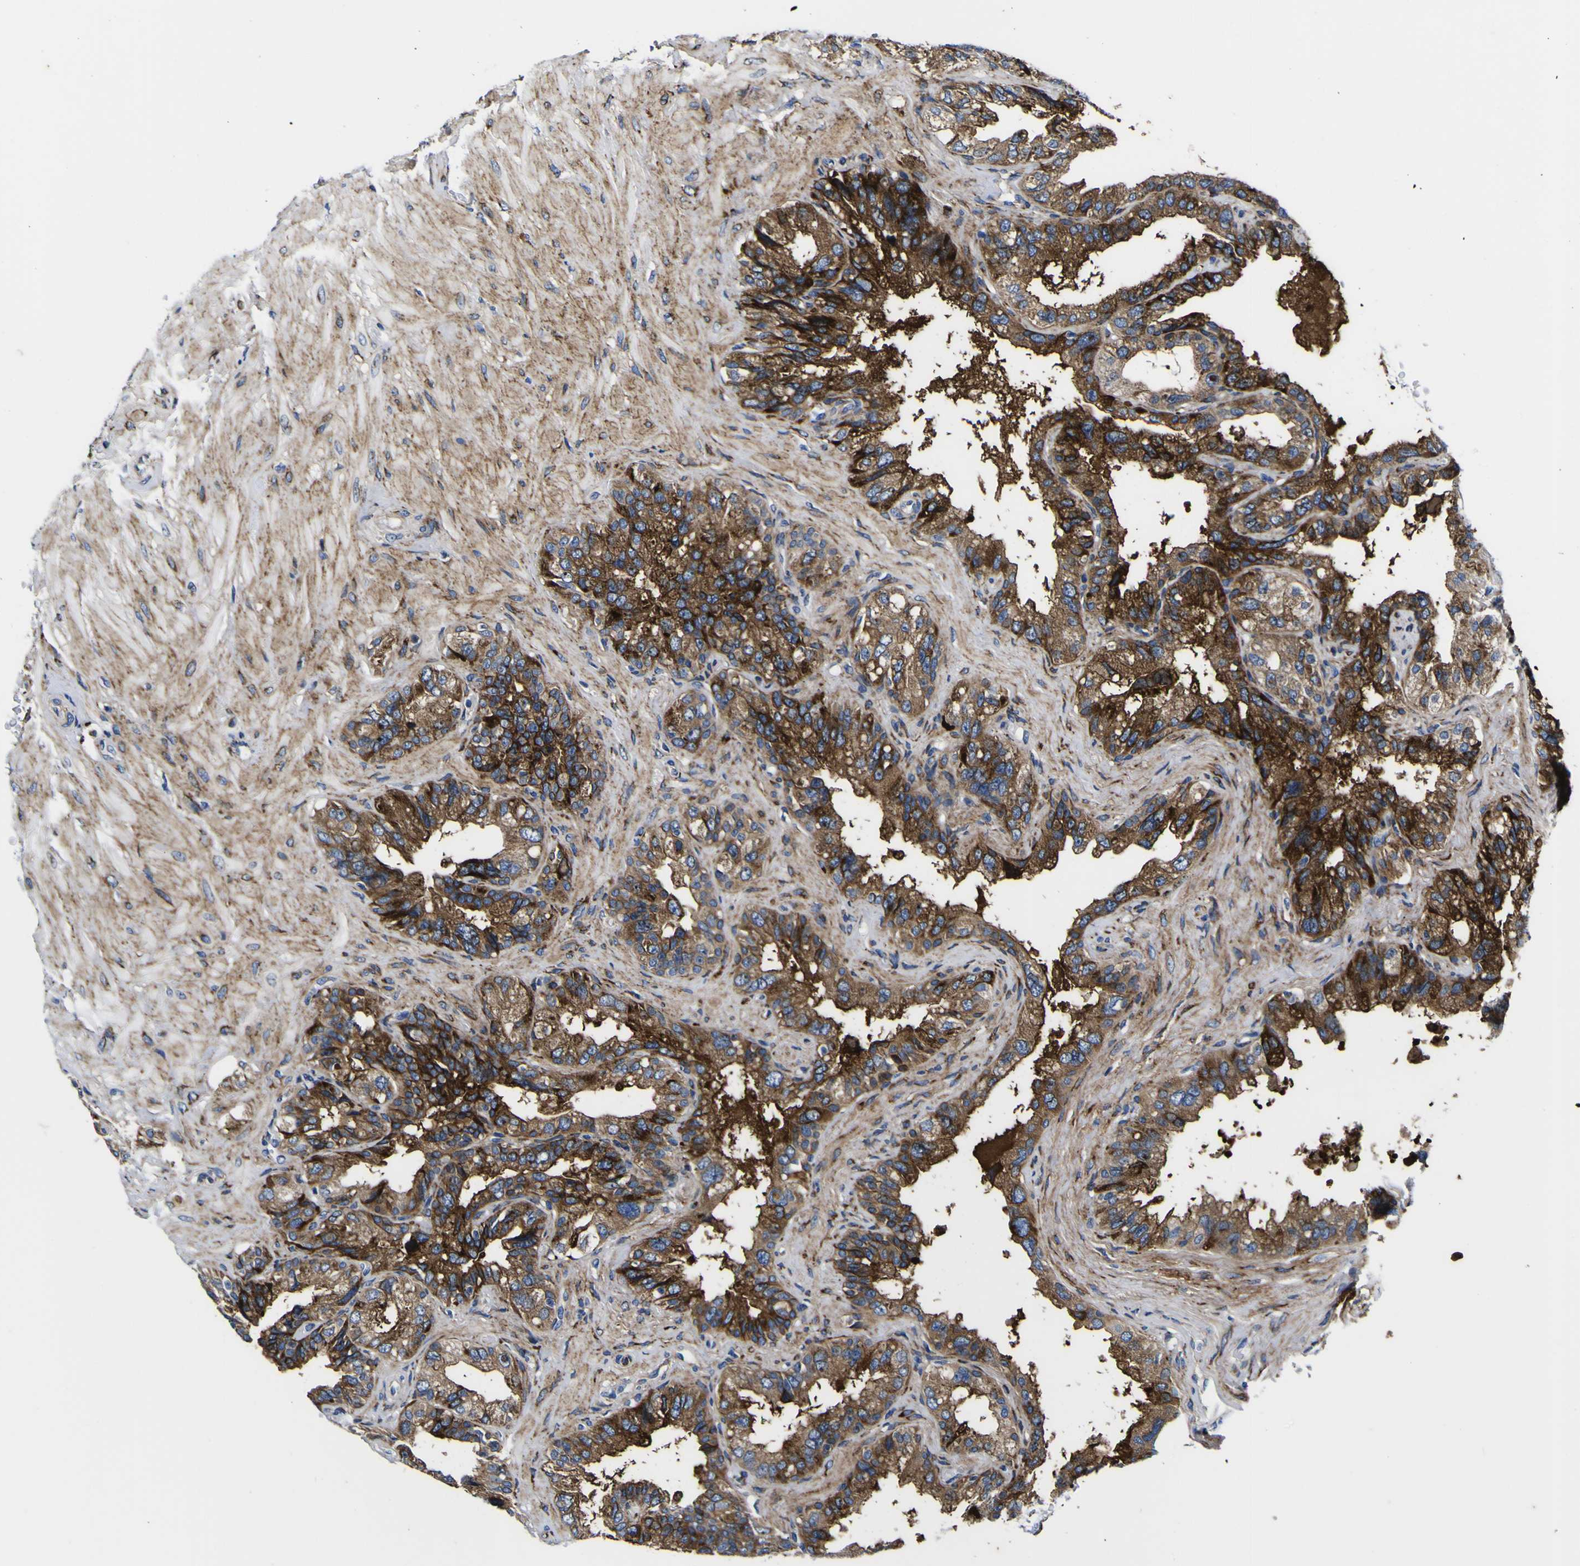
{"staining": {"intensity": "strong", "quantity": ">75%", "location": "cytoplasmic/membranous"}, "tissue": "seminal vesicle", "cell_type": "Glandular cells", "image_type": "normal", "snomed": [{"axis": "morphology", "description": "Normal tissue, NOS"}, {"axis": "topography", "description": "Seminal veicle"}], "caption": "Normal seminal vesicle displays strong cytoplasmic/membranous expression in about >75% of glandular cells, visualized by immunohistochemistry. Using DAB (3,3'-diaminobenzidine) (brown) and hematoxylin (blue) stains, captured at high magnification using brightfield microscopy.", "gene": "SCD", "patient": {"sex": "male", "age": 68}}